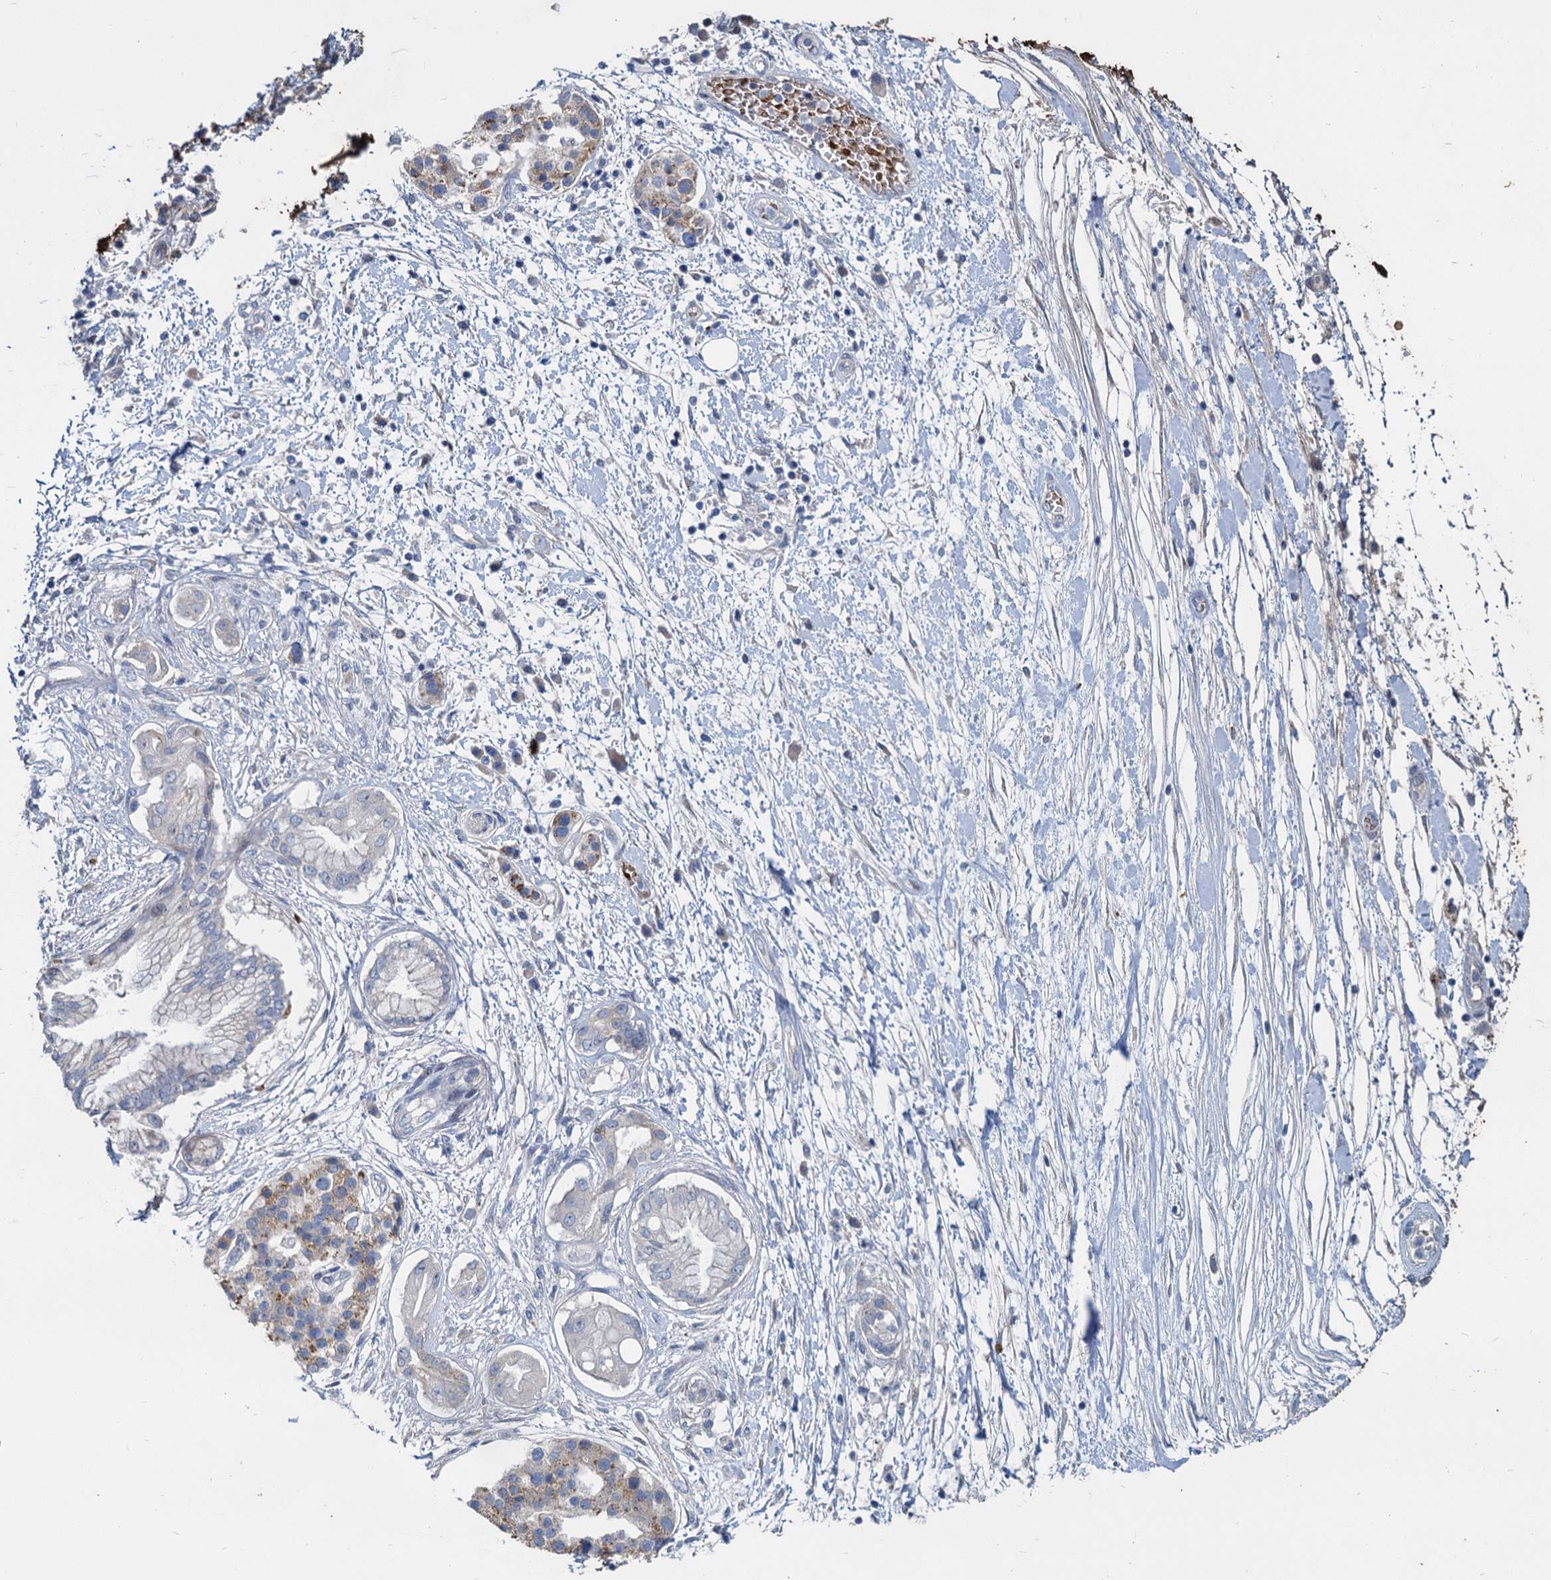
{"staining": {"intensity": "negative", "quantity": "none", "location": "none"}, "tissue": "pancreatic cancer", "cell_type": "Tumor cells", "image_type": "cancer", "snomed": [{"axis": "morphology", "description": "Adenocarcinoma, NOS"}, {"axis": "topography", "description": "Pancreas"}], "caption": "This is an immunohistochemistry (IHC) micrograph of pancreatic adenocarcinoma. There is no staining in tumor cells.", "gene": "TCTN2", "patient": {"sex": "female", "age": 73}}